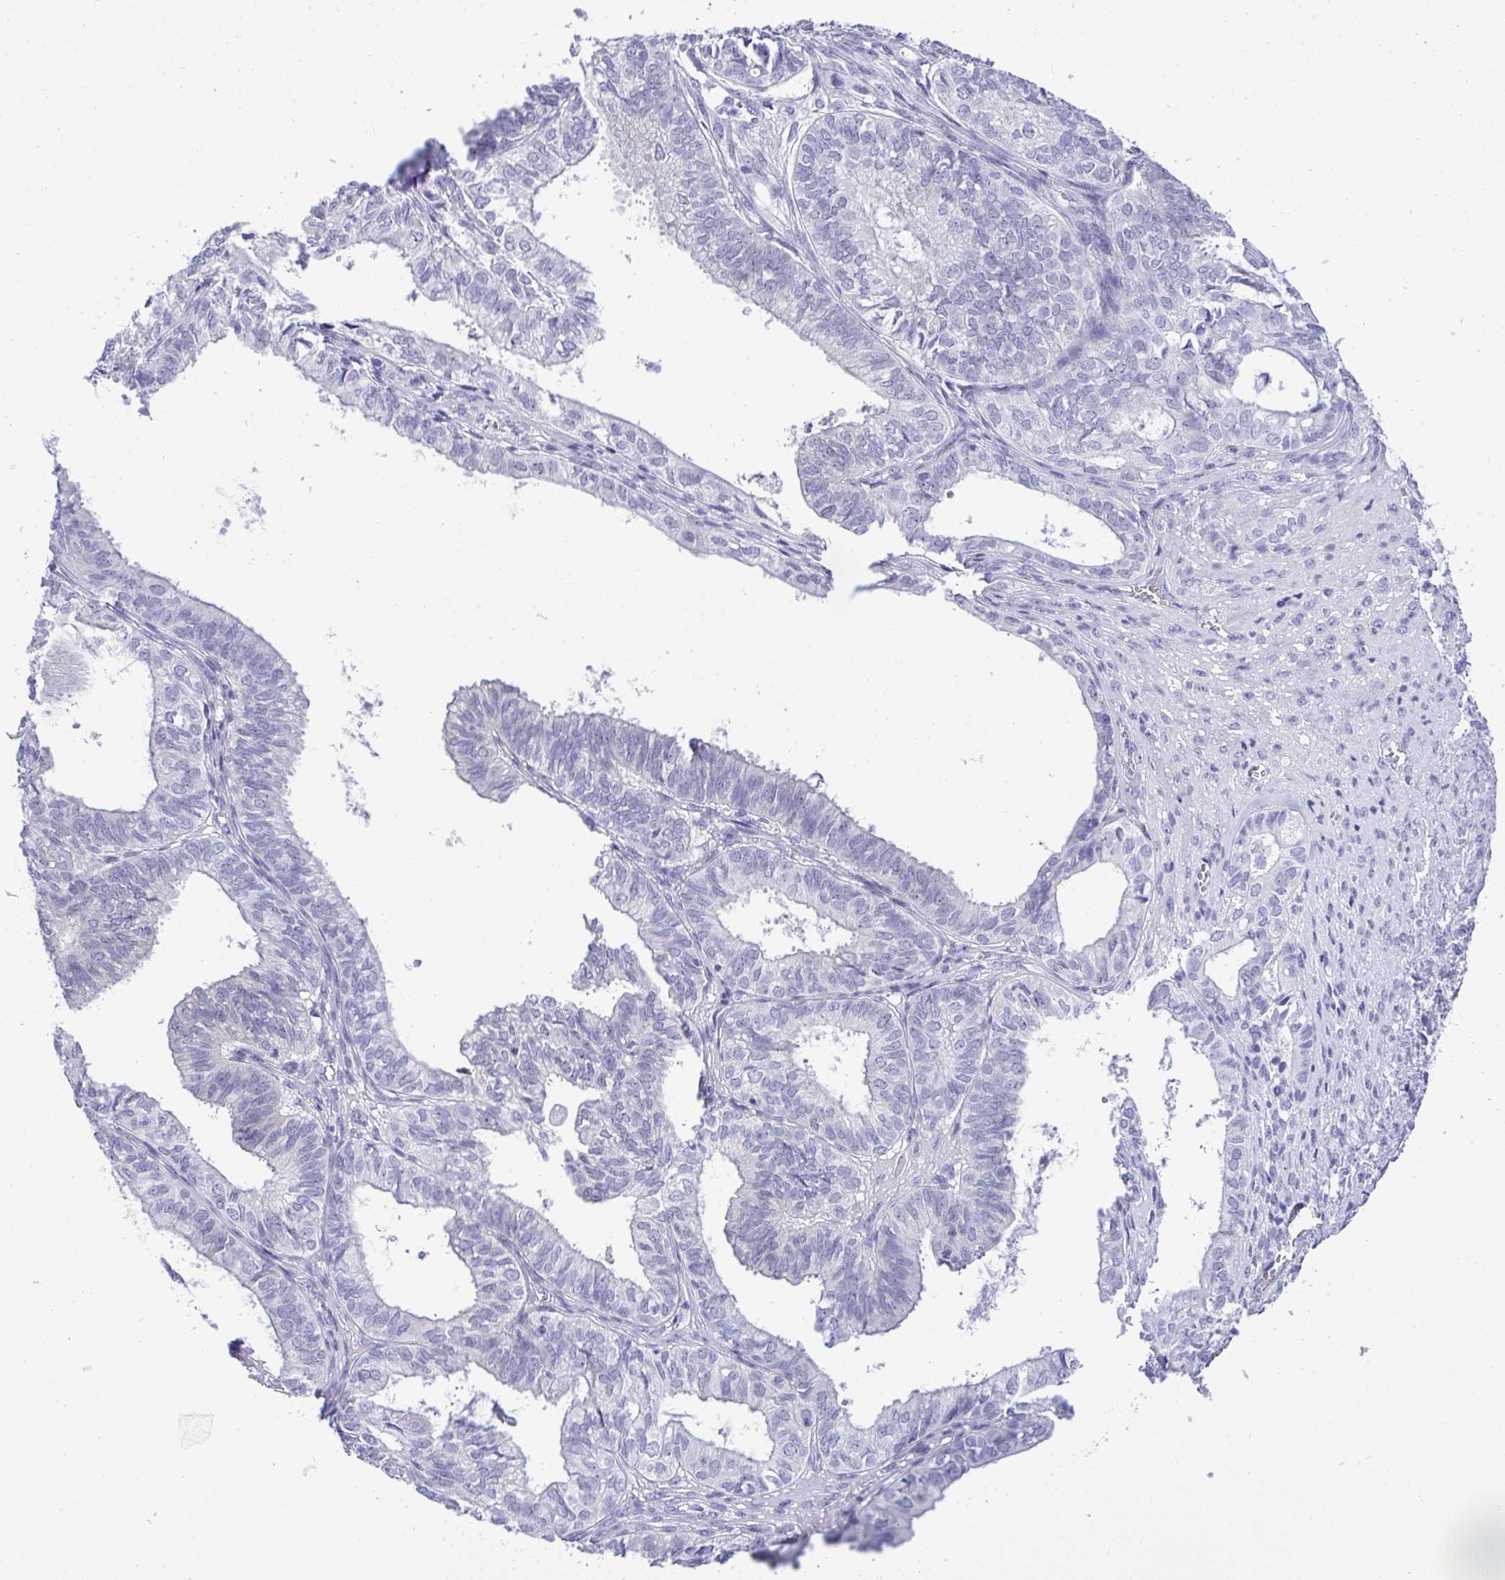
{"staining": {"intensity": "negative", "quantity": "none", "location": "none"}, "tissue": "ovarian cancer", "cell_type": "Tumor cells", "image_type": "cancer", "snomed": [{"axis": "morphology", "description": "Carcinoma, endometroid"}, {"axis": "topography", "description": "Ovary"}], "caption": "DAB (3,3'-diaminobenzidine) immunohistochemical staining of endometroid carcinoma (ovarian) exhibits no significant staining in tumor cells.", "gene": "YBX2", "patient": {"sex": "female", "age": 64}}